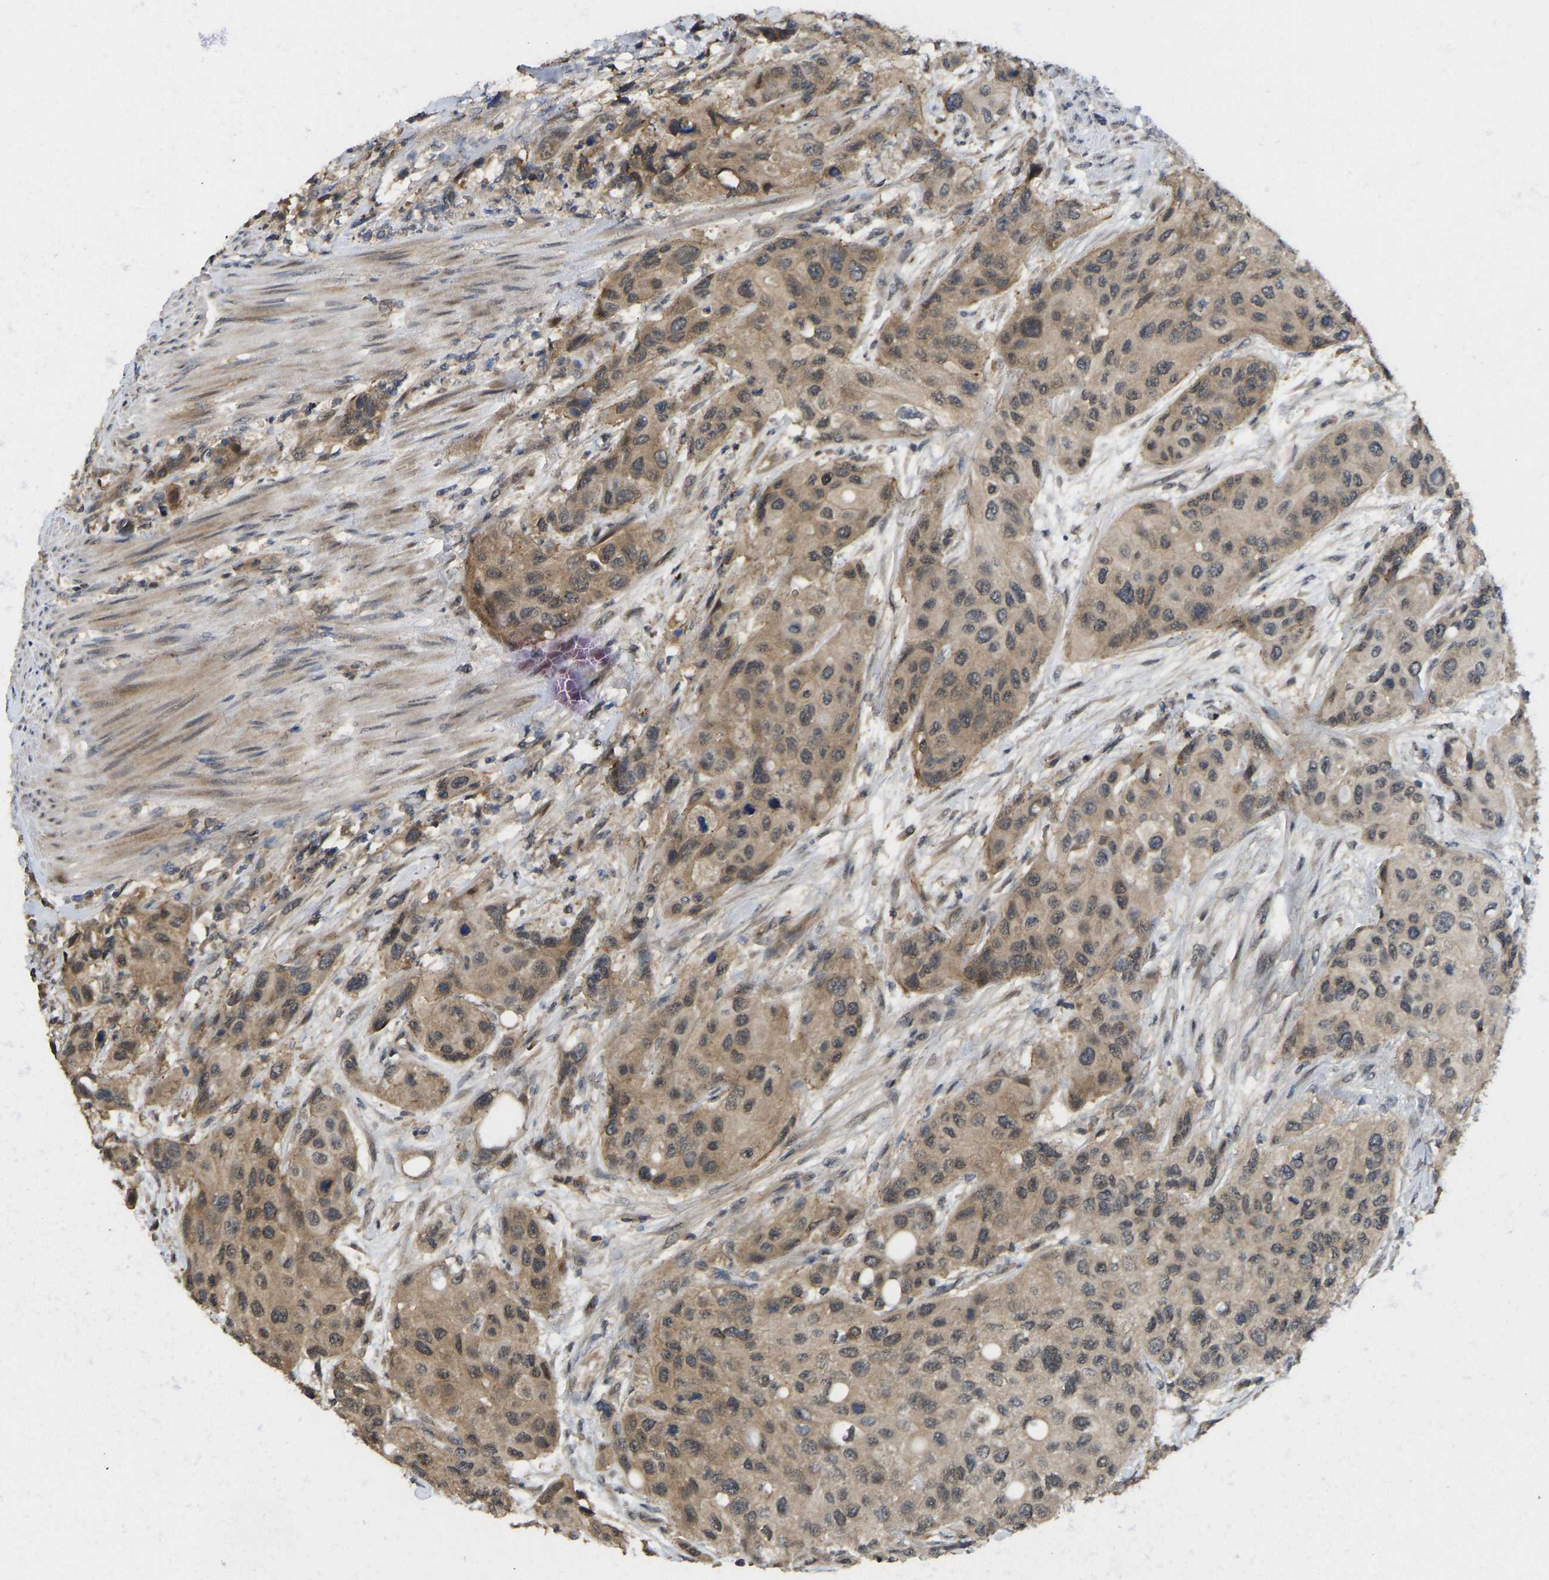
{"staining": {"intensity": "moderate", "quantity": ">75%", "location": "cytoplasmic/membranous"}, "tissue": "urothelial cancer", "cell_type": "Tumor cells", "image_type": "cancer", "snomed": [{"axis": "morphology", "description": "Urothelial carcinoma, High grade"}, {"axis": "topography", "description": "Urinary bladder"}], "caption": "A medium amount of moderate cytoplasmic/membranous expression is present in approximately >75% of tumor cells in urothelial cancer tissue.", "gene": "NDRG3", "patient": {"sex": "female", "age": 56}}